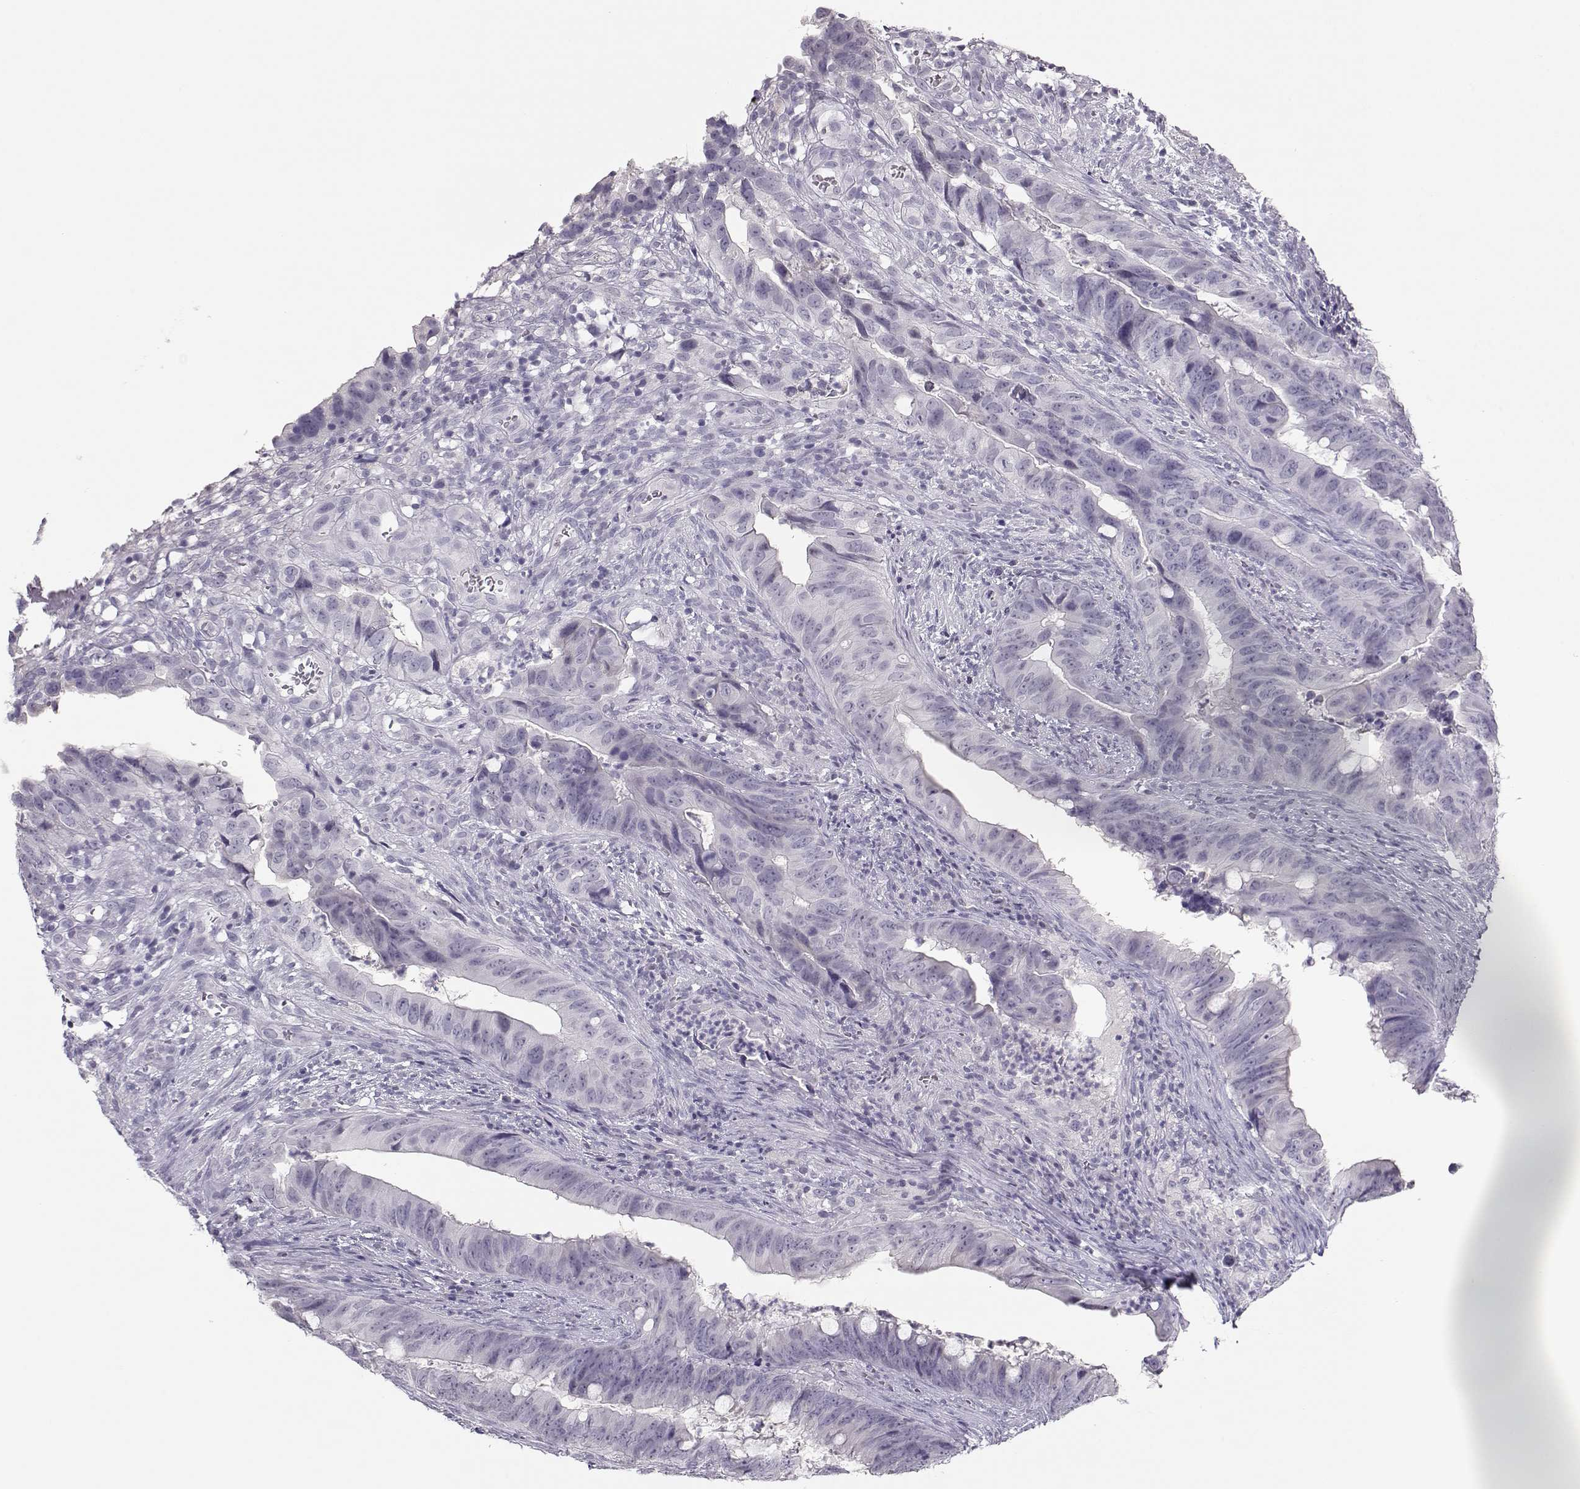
{"staining": {"intensity": "negative", "quantity": "none", "location": "none"}, "tissue": "colorectal cancer", "cell_type": "Tumor cells", "image_type": "cancer", "snomed": [{"axis": "morphology", "description": "Adenocarcinoma, NOS"}, {"axis": "topography", "description": "Colon"}], "caption": "High power microscopy image of an IHC histopathology image of colorectal adenocarcinoma, revealing no significant positivity in tumor cells.", "gene": "IMPG1", "patient": {"sex": "female", "age": 82}}